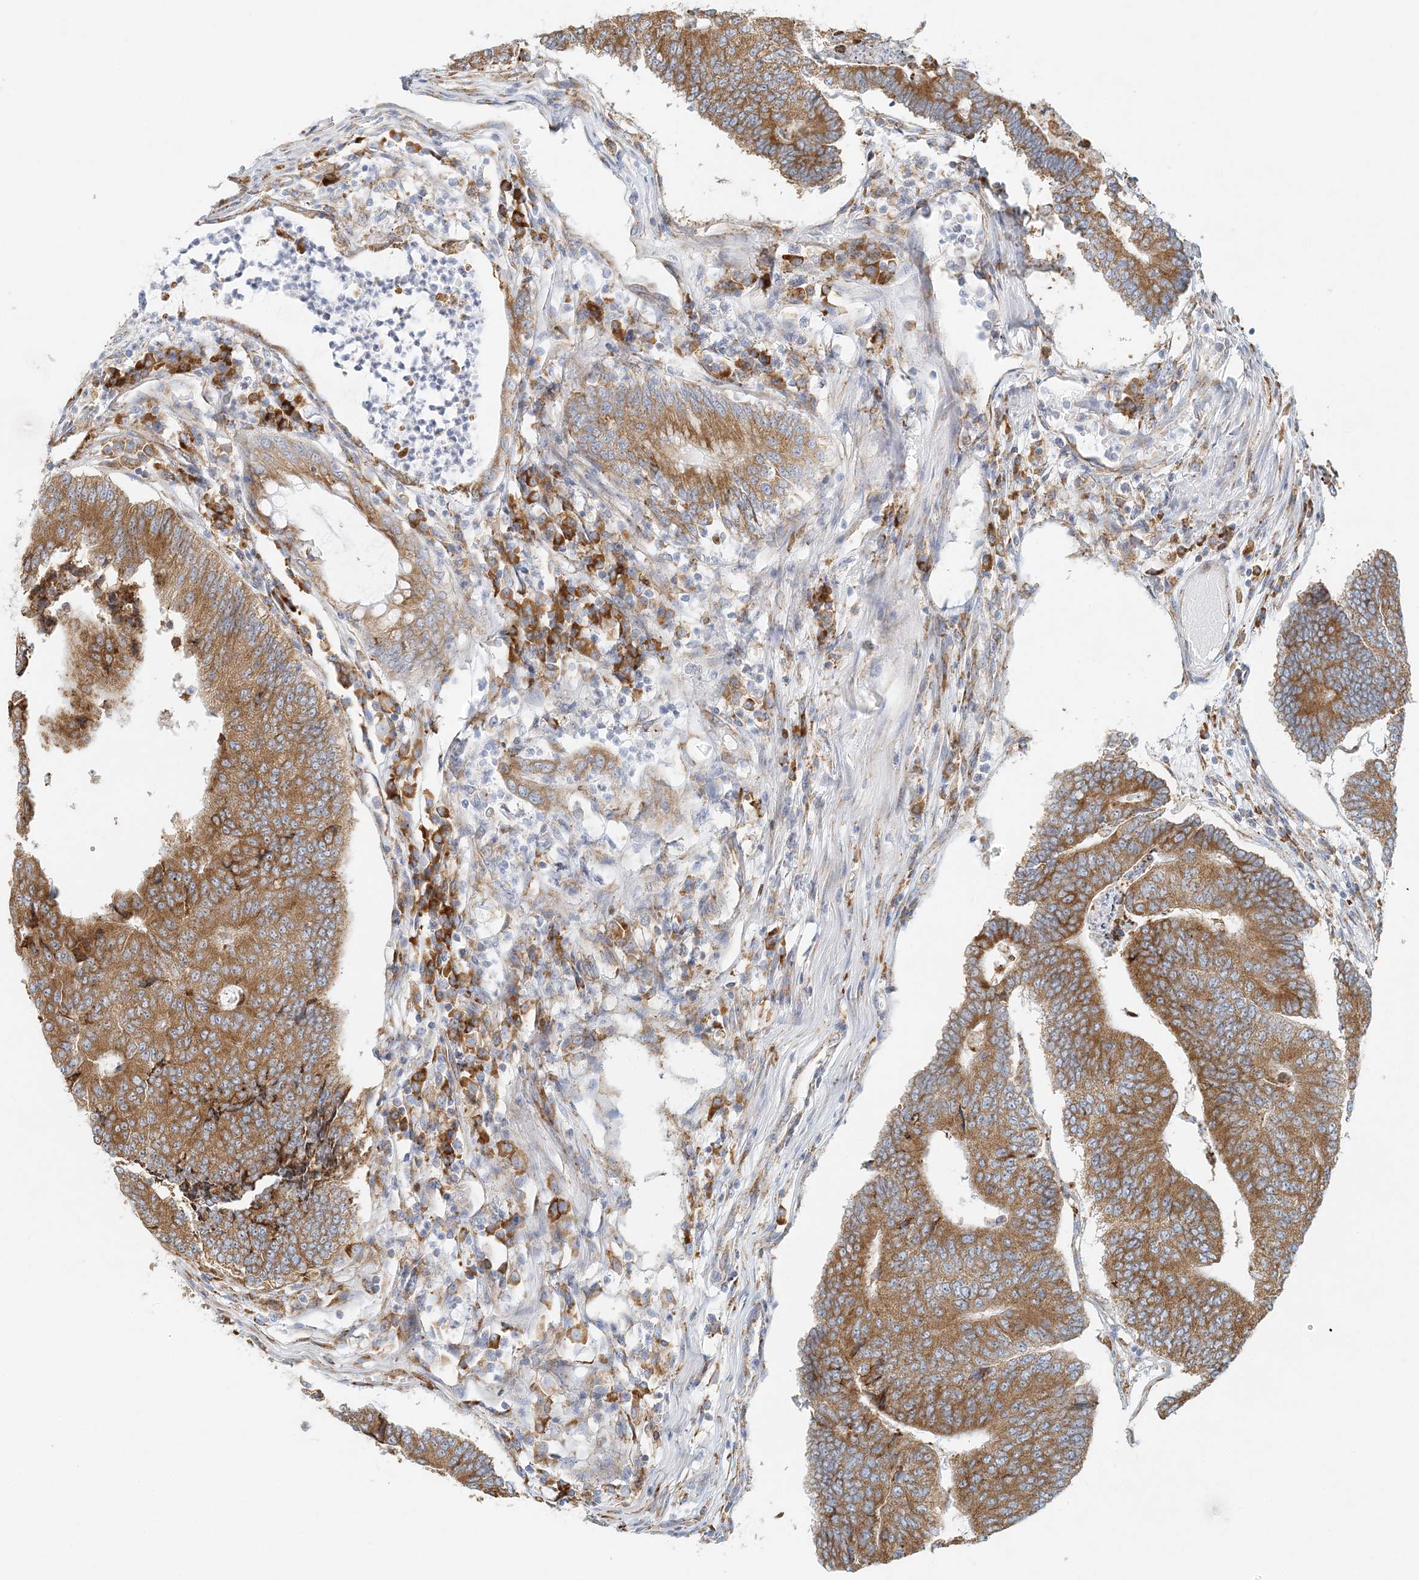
{"staining": {"intensity": "moderate", "quantity": ">75%", "location": "cytoplasmic/membranous"}, "tissue": "colorectal cancer", "cell_type": "Tumor cells", "image_type": "cancer", "snomed": [{"axis": "morphology", "description": "Adenocarcinoma, NOS"}, {"axis": "topography", "description": "Colon"}], "caption": "This micrograph displays immunohistochemistry staining of human colorectal cancer (adenocarcinoma), with medium moderate cytoplasmic/membranous positivity in approximately >75% of tumor cells.", "gene": "STK11IP", "patient": {"sex": "female", "age": 67}}